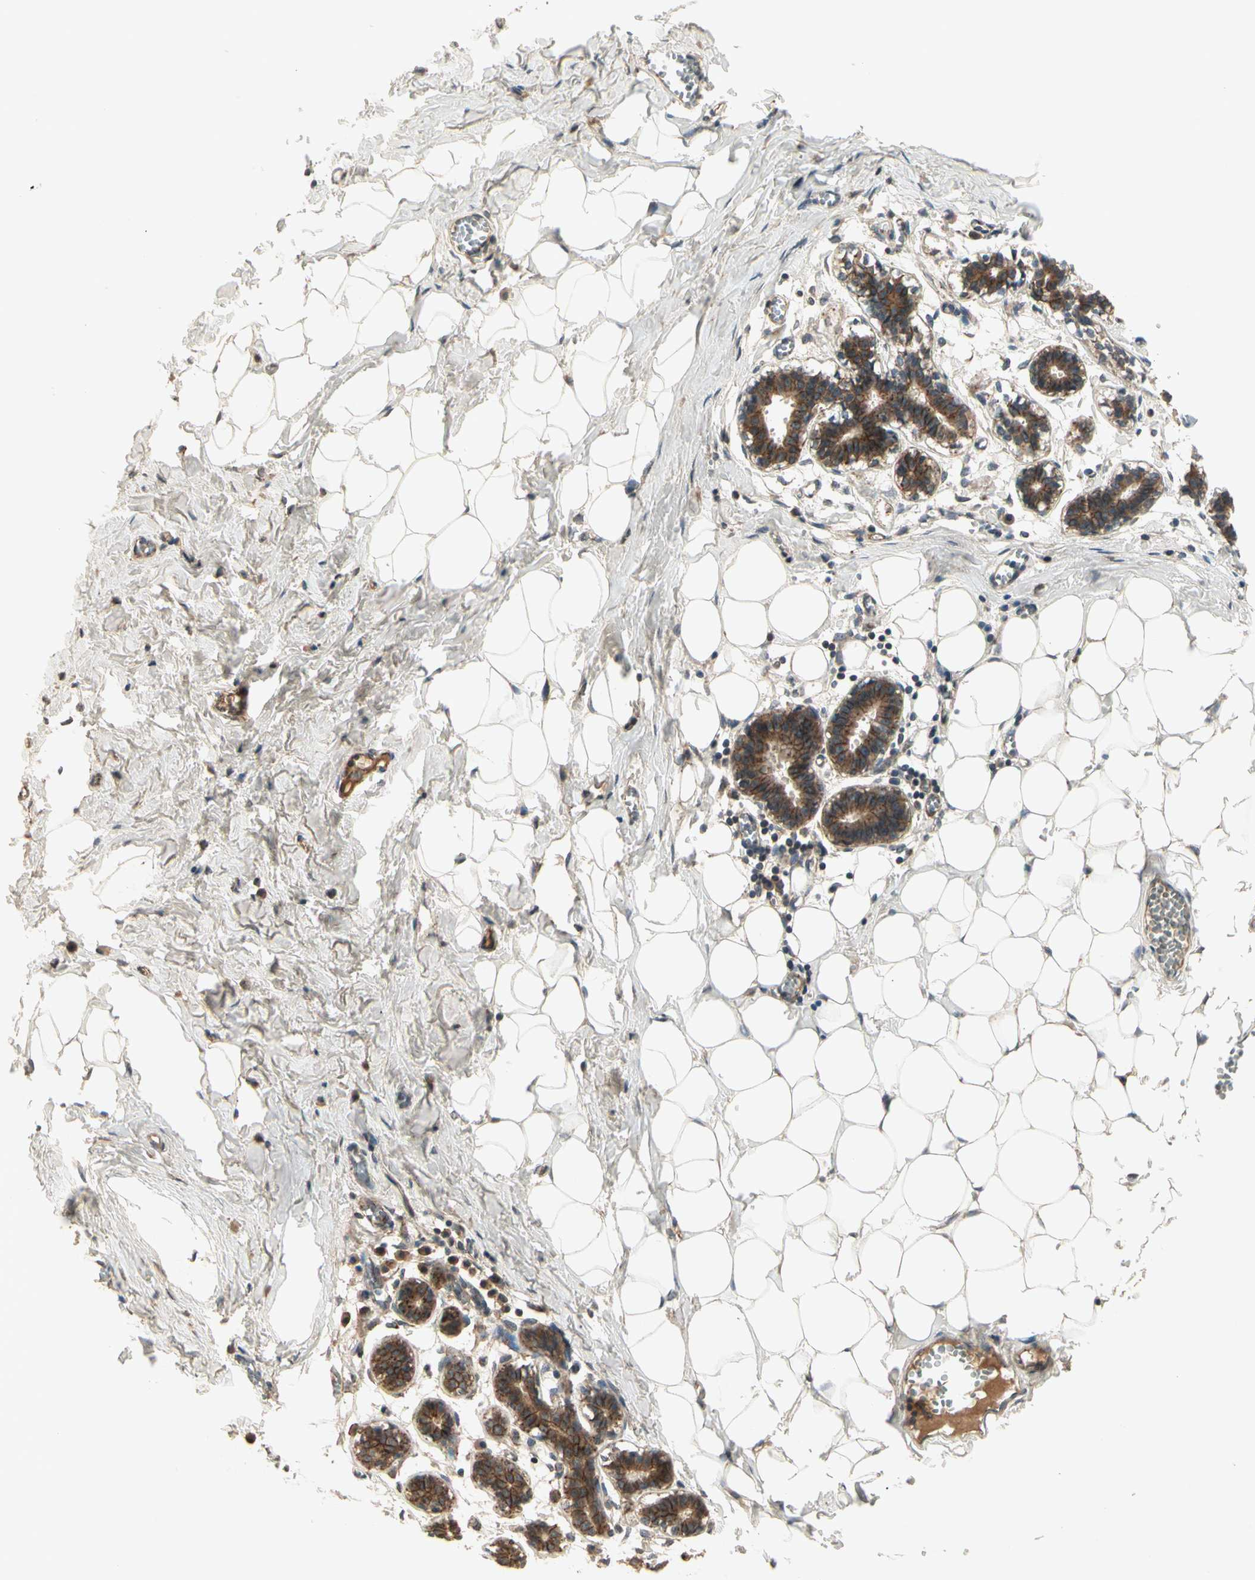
{"staining": {"intensity": "weak", "quantity": "<25%", "location": "cytoplasmic/membranous"}, "tissue": "breast", "cell_type": "Adipocytes", "image_type": "normal", "snomed": [{"axis": "morphology", "description": "Normal tissue, NOS"}, {"axis": "topography", "description": "Breast"}], "caption": "High magnification brightfield microscopy of normal breast stained with DAB (brown) and counterstained with hematoxylin (blue): adipocytes show no significant expression.", "gene": "FLOT1", "patient": {"sex": "female", "age": 27}}